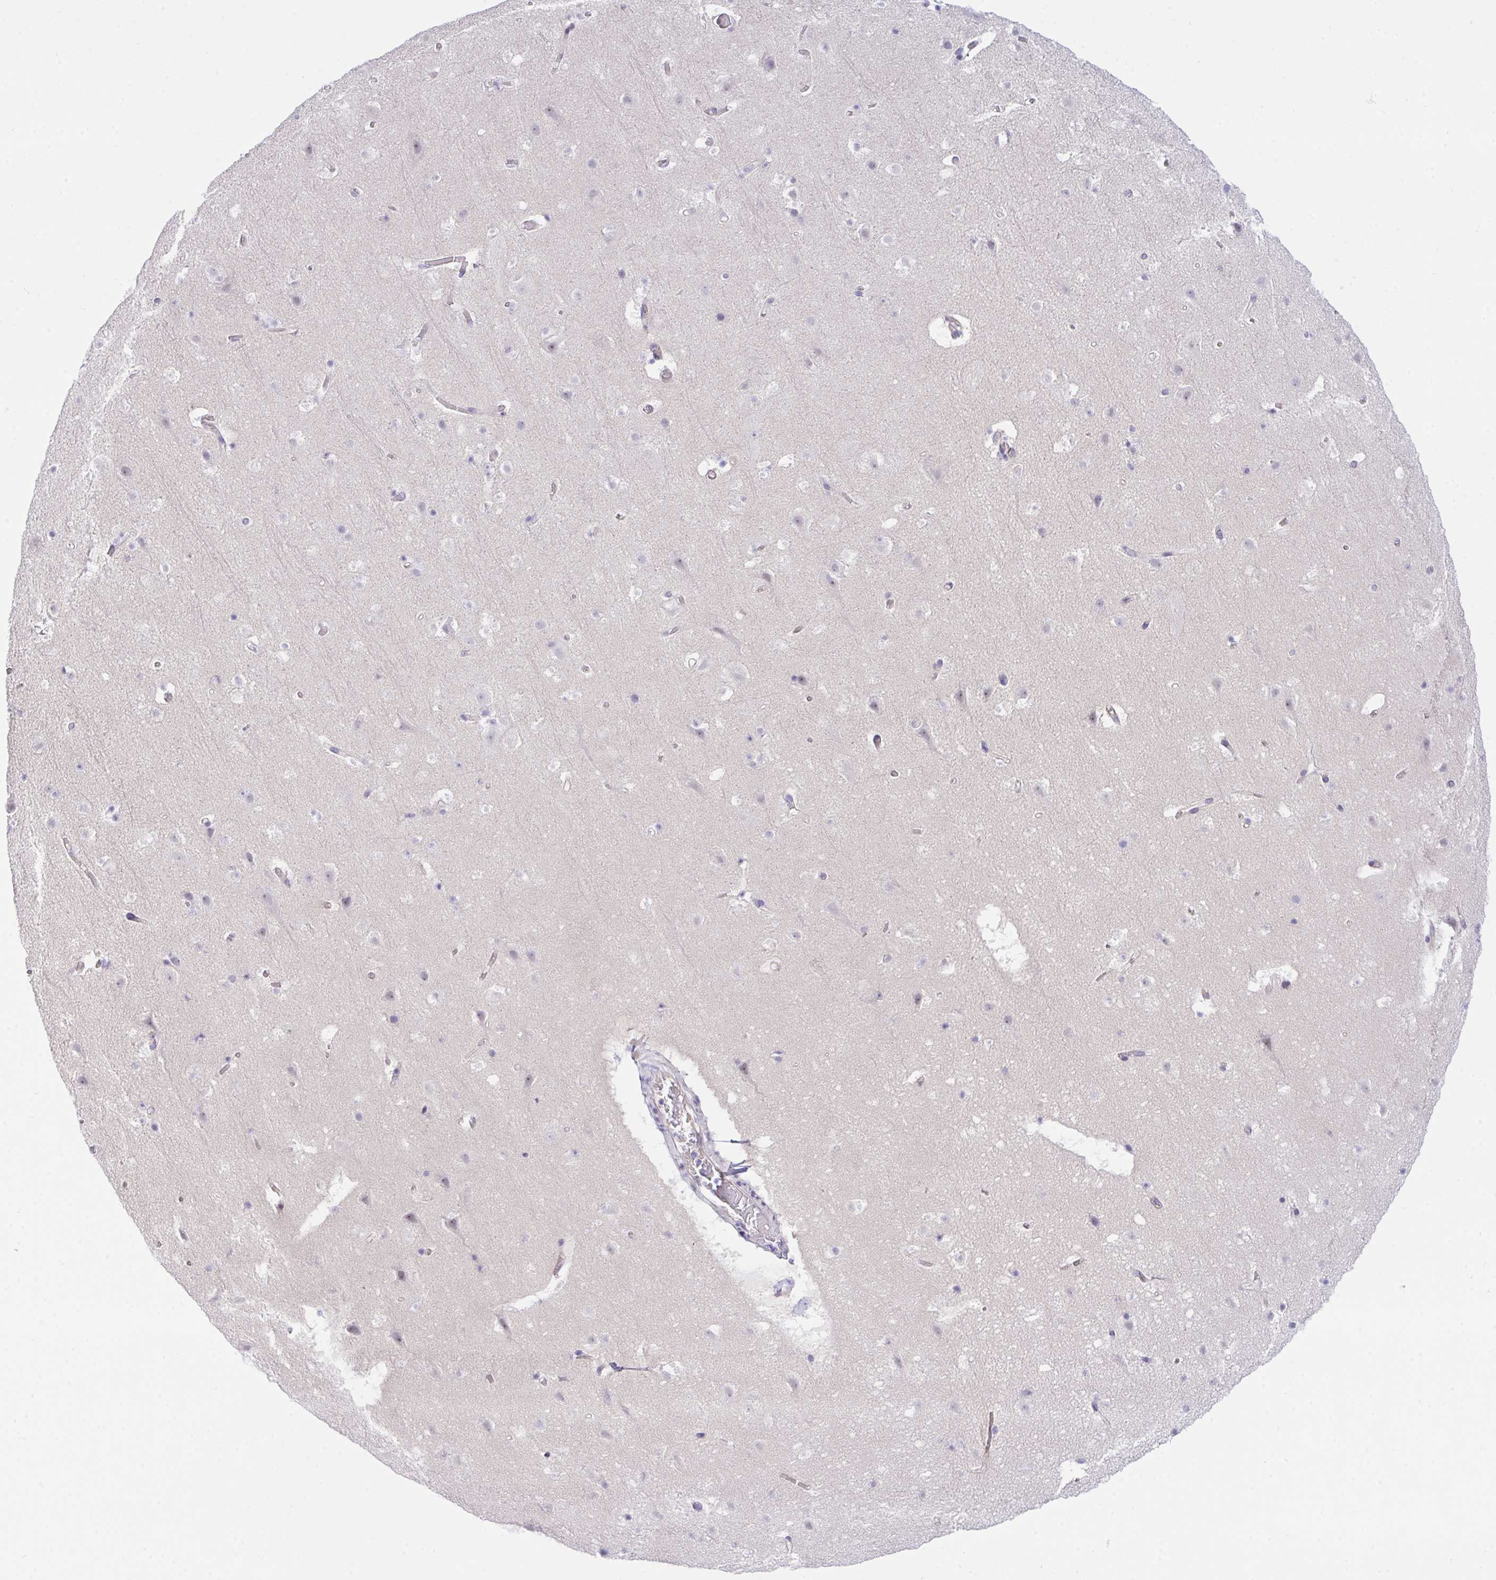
{"staining": {"intensity": "negative", "quantity": "none", "location": "none"}, "tissue": "cerebral cortex", "cell_type": "Endothelial cells", "image_type": "normal", "snomed": [{"axis": "morphology", "description": "Normal tissue, NOS"}, {"axis": "topography", "description": "Cerebral cortex"}], "caption": "Immunohistochemical staining of normal human cerebral cortex shows no significant staining in endothelial cells. (Stains: DAB immunohistochemistry (IHC) with hematoxylin counter stain, Microscopy: brightfield microscopy at high magnification).", "gene": "HOXD12", "patient": {"sex": "female", "age": 42}}